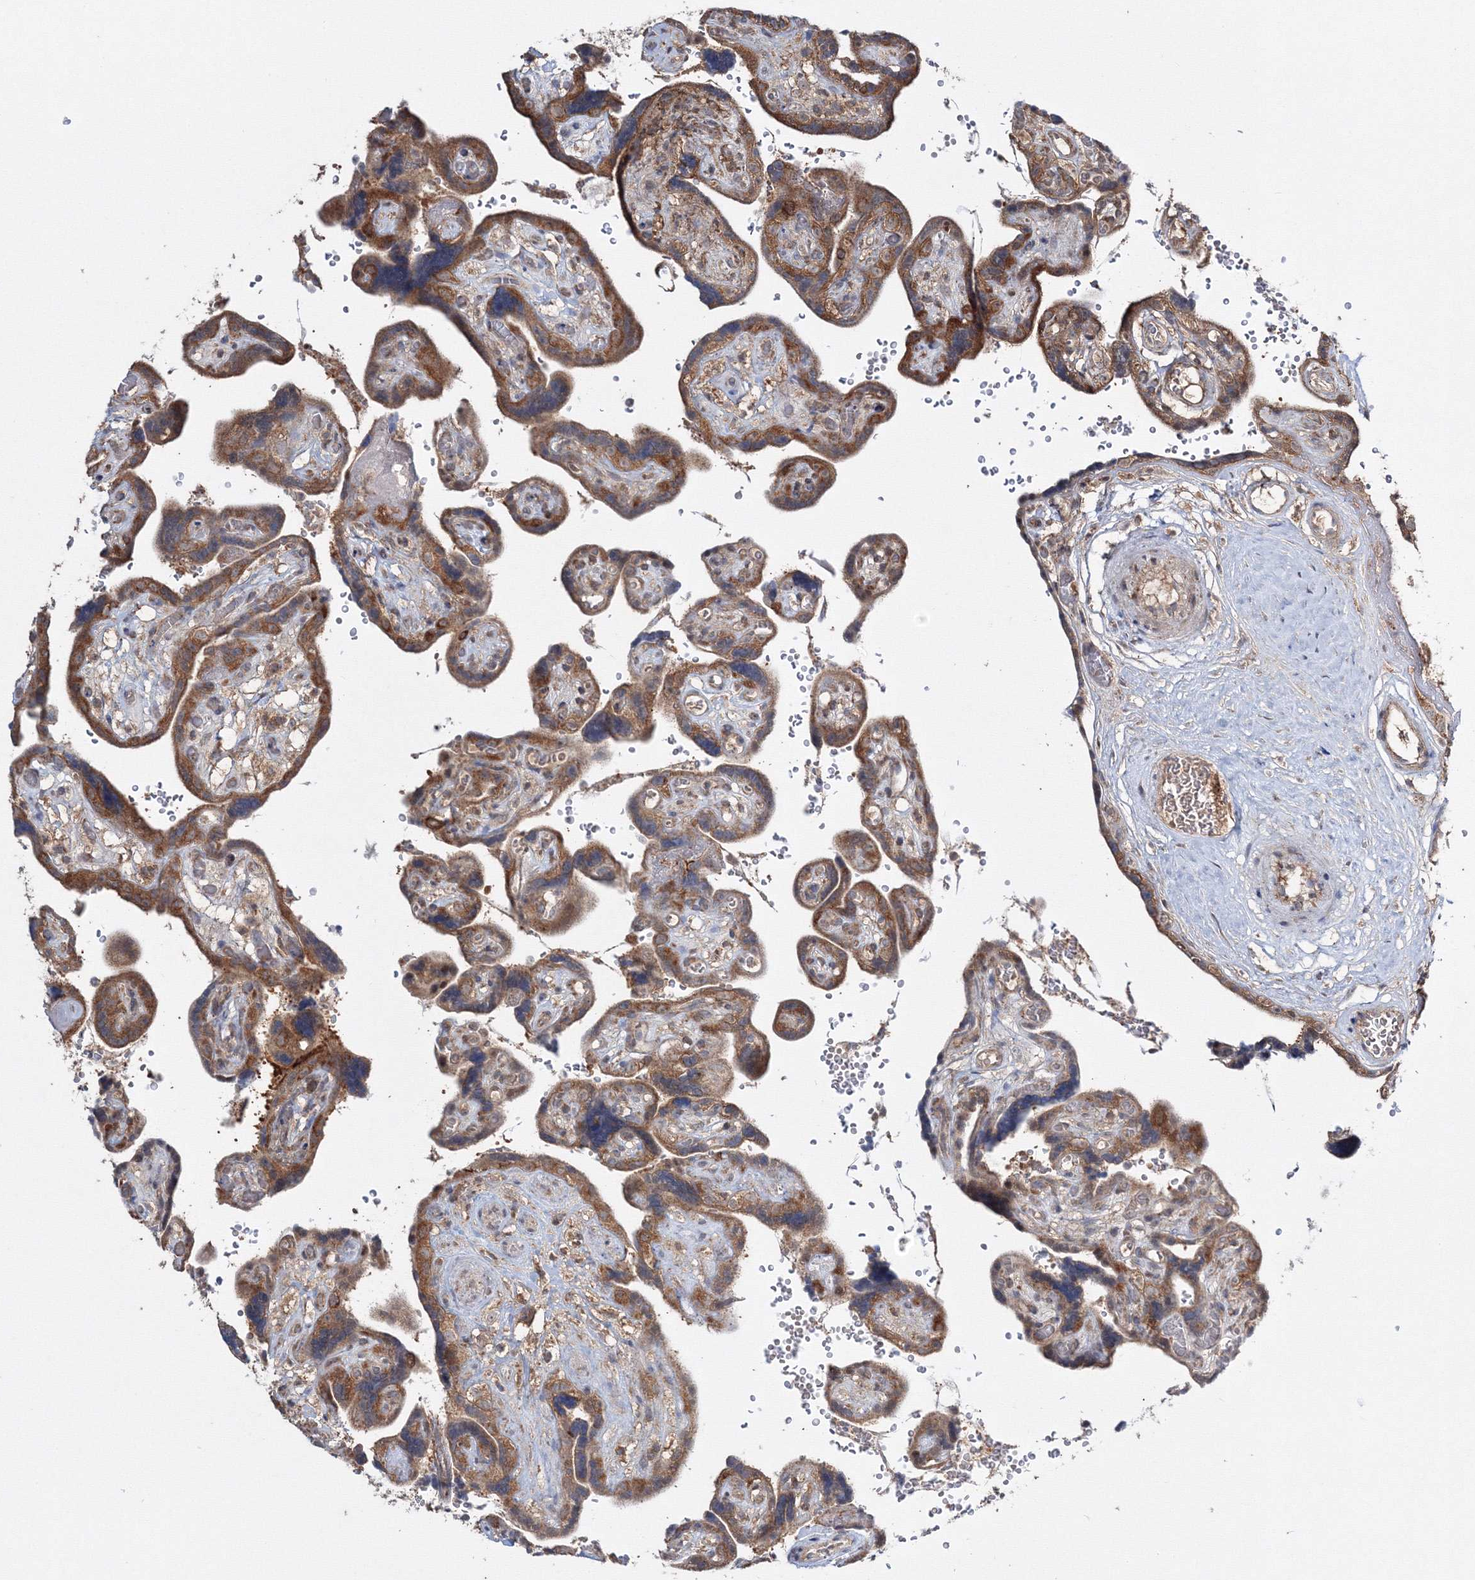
{"staining": {"intensity": "strong", "quantity": ">75%", "location": "cytoplasmic/membranous,nuclear"}, "tissue": "placenta", "cell_type": "Decidual cells", "image_type": "normal", "snomed": [{"axis": "morphology", "description": "Normal tissue, NOS"}, {"axis": "topography", "description": "Placenta"}], "caption": "Unremarkable placenta reveals strong cytoplasmic/membranous,nuclear positivity in about >75% of decidual cells, visualized by immunohistochemistry.", "gene": "PEX13", "patient": {"sex": "female", "age": 30}}